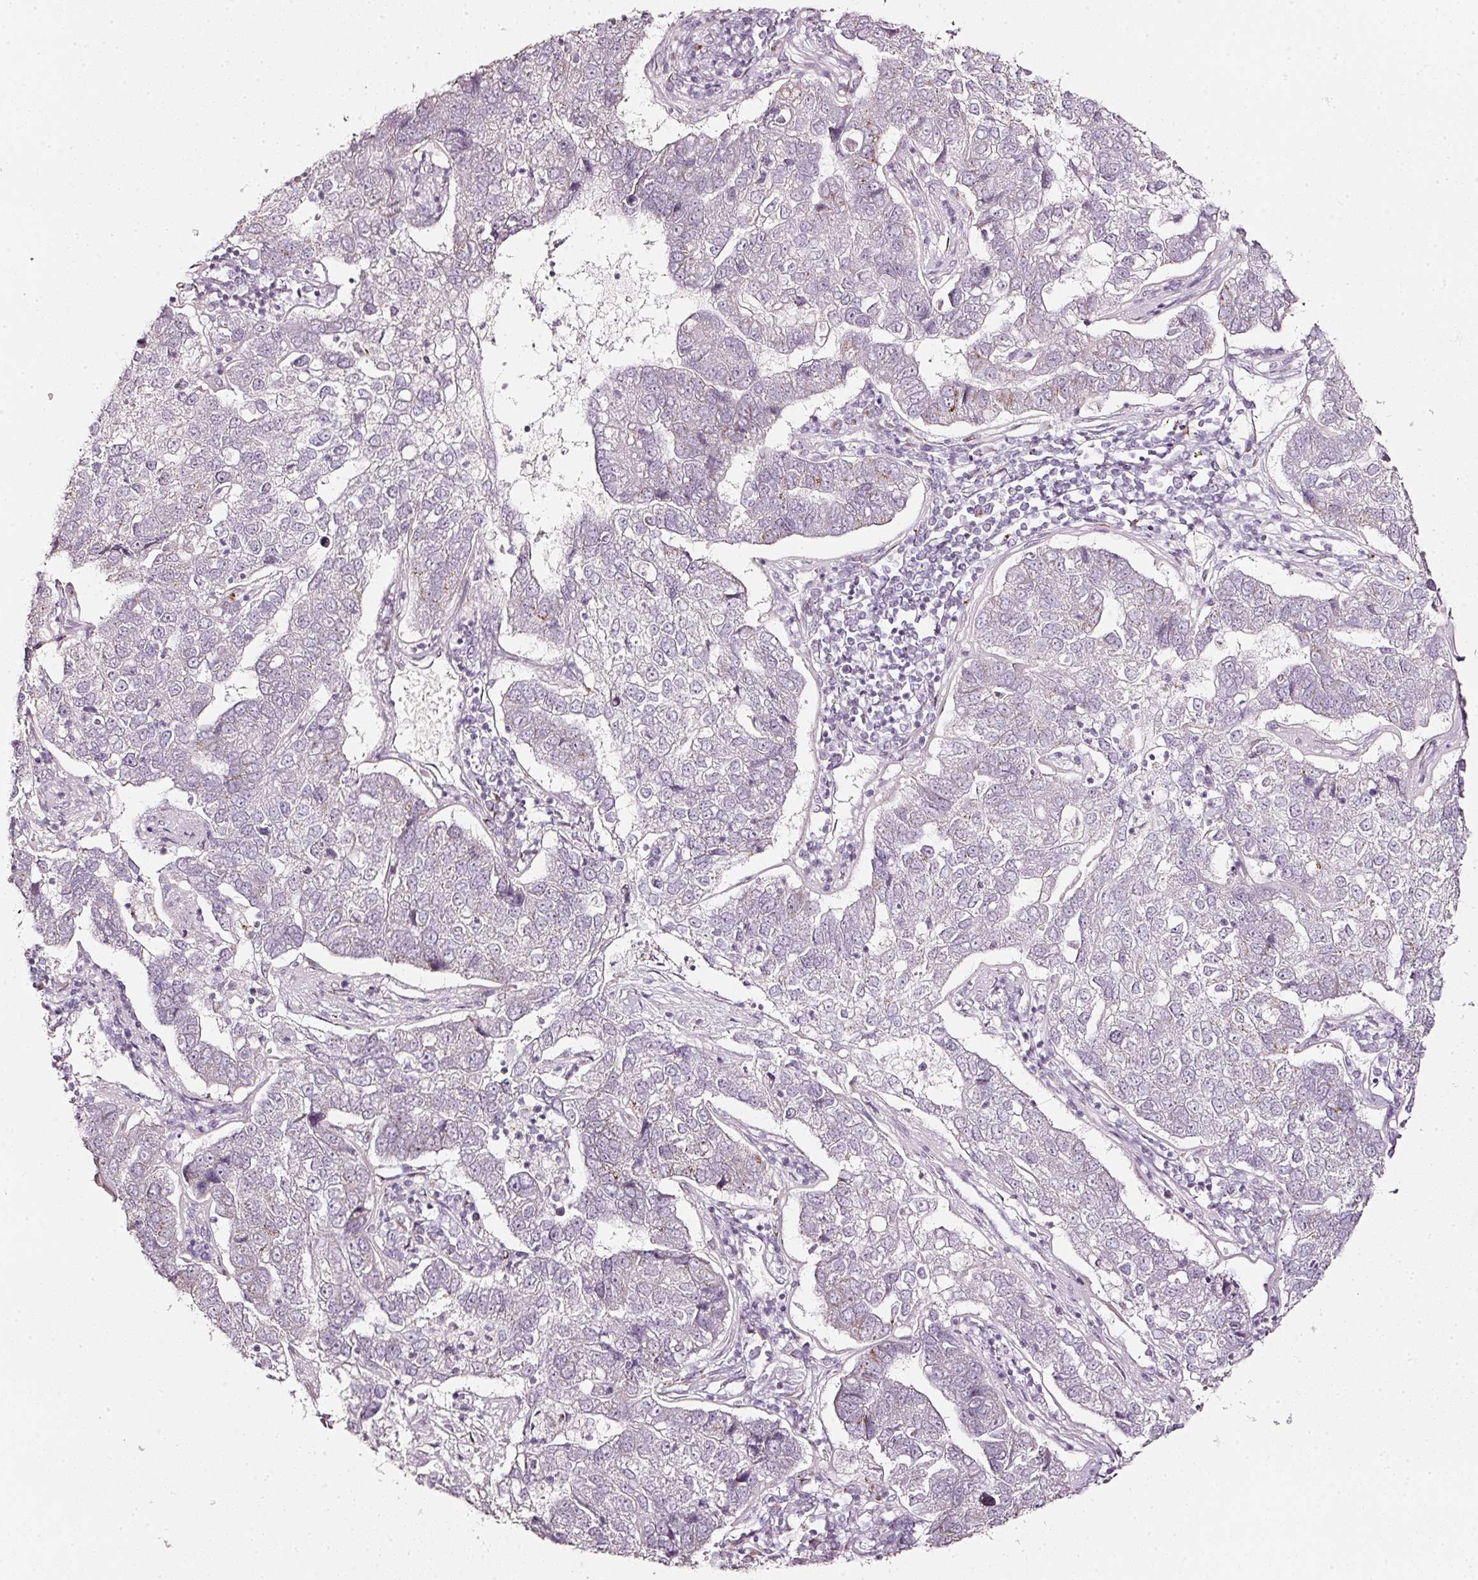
{"staining": {"intensity": "negative", "quantity": "none", "location": "none"}, "tissue": "pancreatic cancer", "cell_type": "Tumor cells", "image_type": "cancer", "snomed": [{"axis": "morphology", "description": "Adenocarcinoma, NOS"}, {"axis": "topography", "description": "Pancreas"}], "caption": "High power microscopy histopathology image of an immunohistochemistry (IHC) histopathology image of pancreatic adenocarcinoma, revealing no significant positivity in tumor cells. The staining was performed using DAB (3,3'-diaminobenzidine) to visualize the protein expression in brown, while the nuclei were stained in blue with hematoxylin (Magnification: 20x).", "gene": "SDF4", "patient": {"sex": "female", "age": 61}}